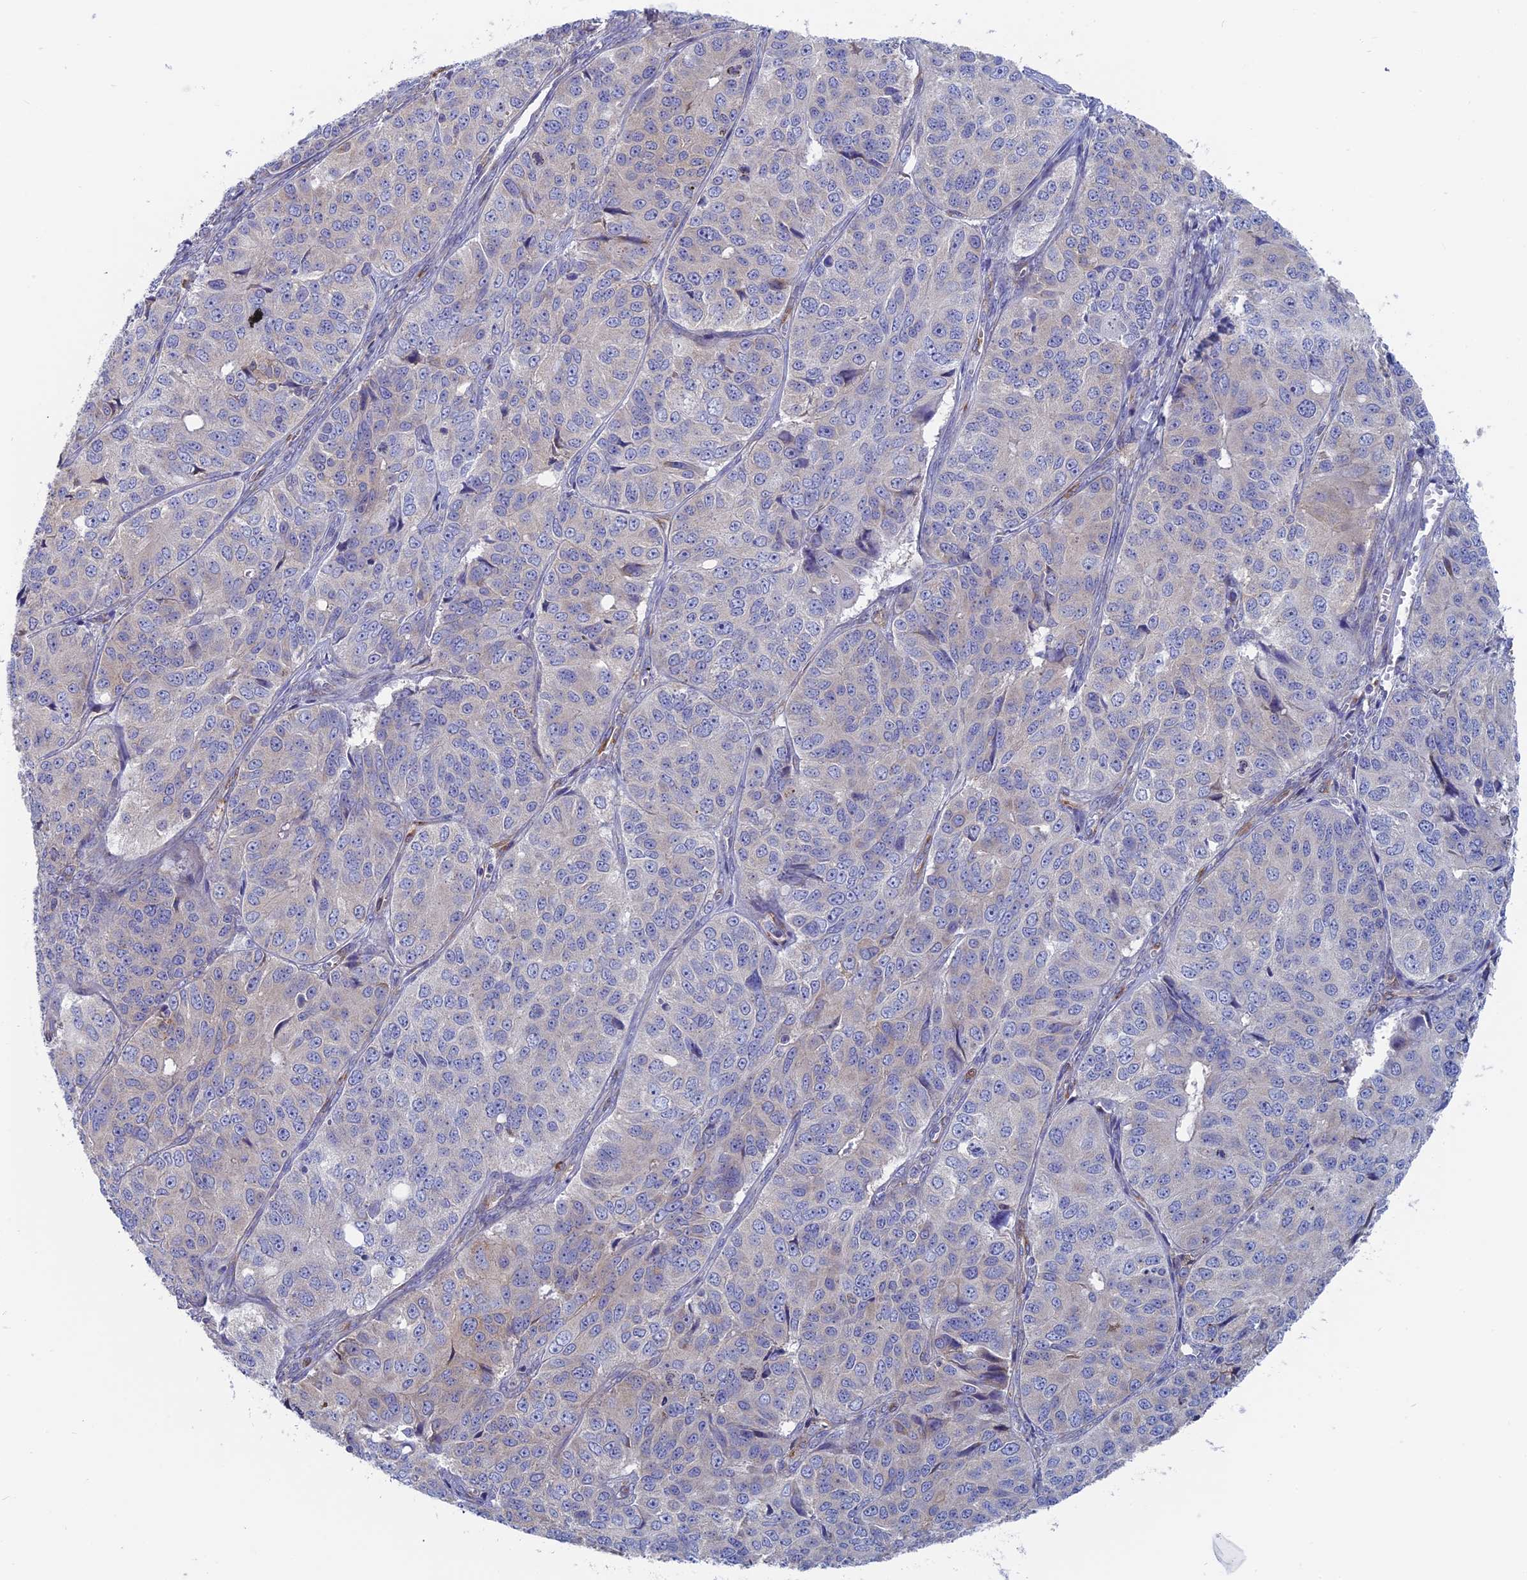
{"staining": {"intensity": "negative", "quantity": "none", "location": "none"}, "tissue": "ovarian cancer", "cell_type": "Tumor cells", "image_type": "cancer", "snomed": [{"axis": "morphology", "description": "Carcinoma, endometroid"}, {"axis": "topography", "description": "Ovary"}], "caption": "There is no significant positivity in tumor cells of ovarian cancer (endometroid carcinoma).", "gene": "TBC1D30", "patient": {"sex": "female", "age": 51}}